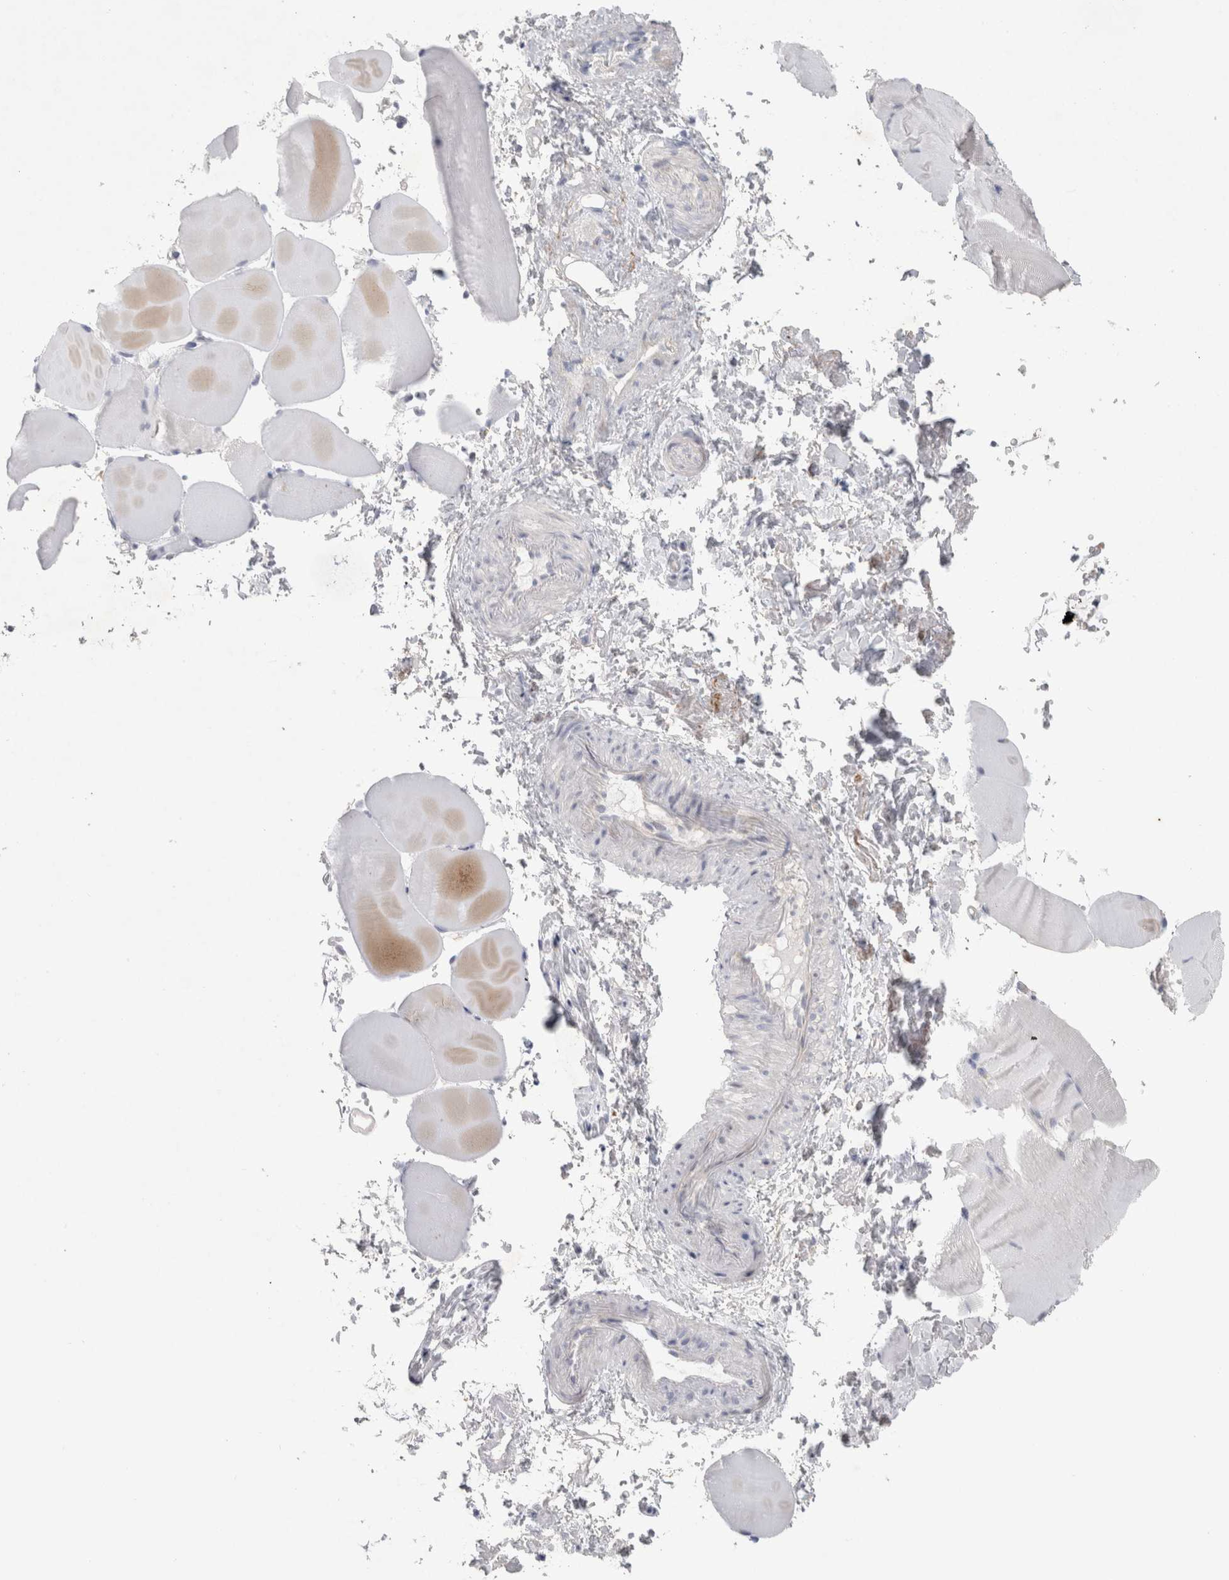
{"staining": {"intensity": "weak", "quantity": "<25%", "location": "cytoplasmic/membranous"}, "tissue": "skeletal muscle", "cell_type": "Myocytes", "image_type": "normal", "snomed": [{"axis": "morphology", "description": "Normal tissue, NOS"}, {"axis": "topography", "description": "Skeletal muscle"}, {"axis": "topography", "description": "Parathyroid gland"}], "caption": "Myocytes show no significant positivity in benign skeletal muscle. Brightfield microscopy of immunohistochemistry stained with DAB (3,3'-diaminobenzidine) (brown) and hematoxylin (blue), captured at high magnification.", "gene": "GAA", "patient": {"sex": "female", "age": 37}}